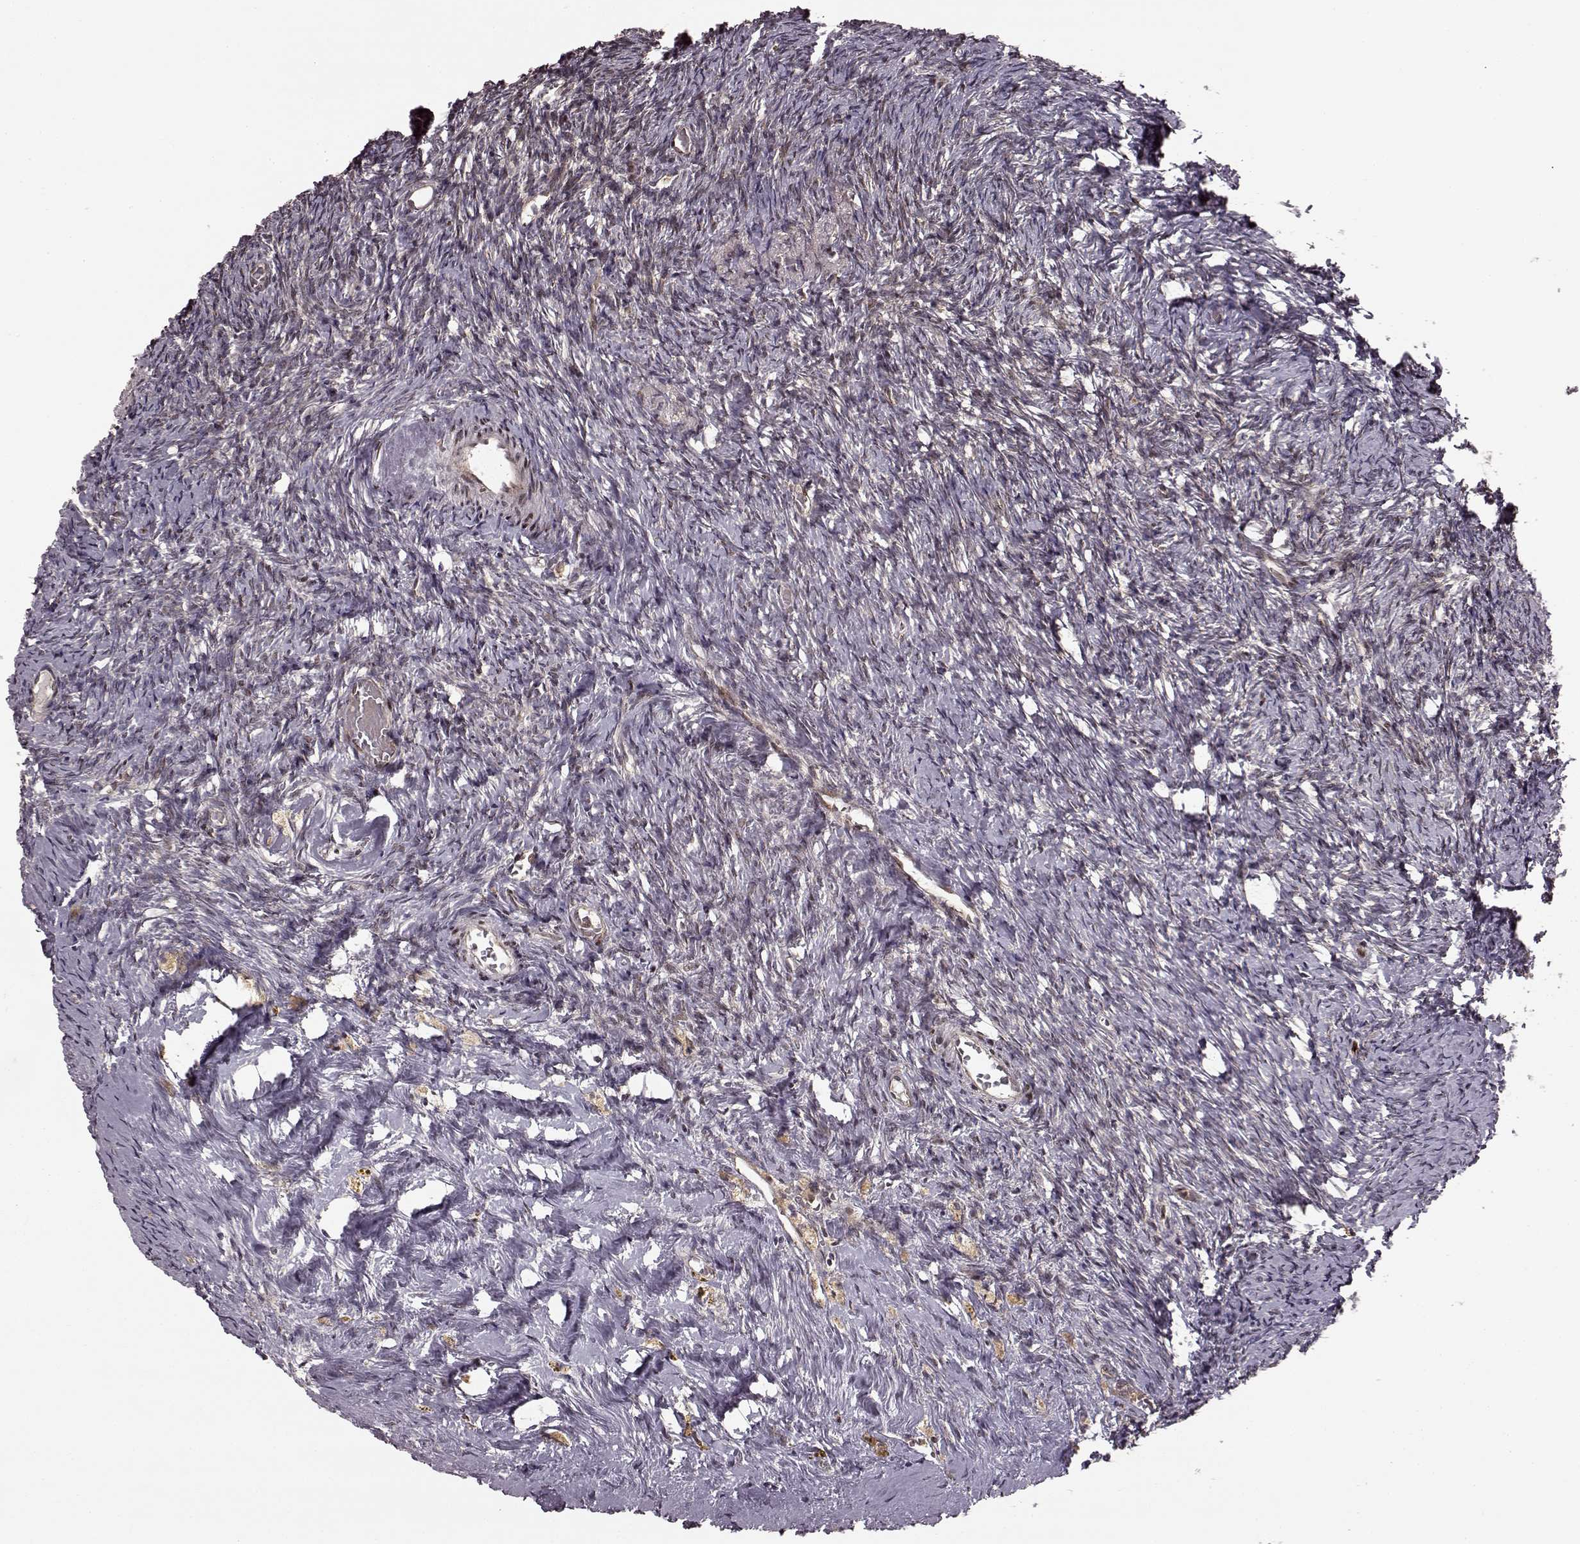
{"staining": {"intensity": "weak", "quantity": ">75%", "location": "cytoplasmic/membranous"}, "tissue": "ovary", "cell_type": "Follicle cells", "image_type": "normal", "snomed": [{"axis": "morphology", "description": "Normal tissue, NOS"}, {"axis": "topography", "description": "Ovary"}], "caption": "A low amount of weak cytoplasmic/membranous staining is identified in approximately >75% of follicle cells in unremarkable ovary.", "gene": "SLC12A9", "patient": {"sex": "female", "age": 39}}